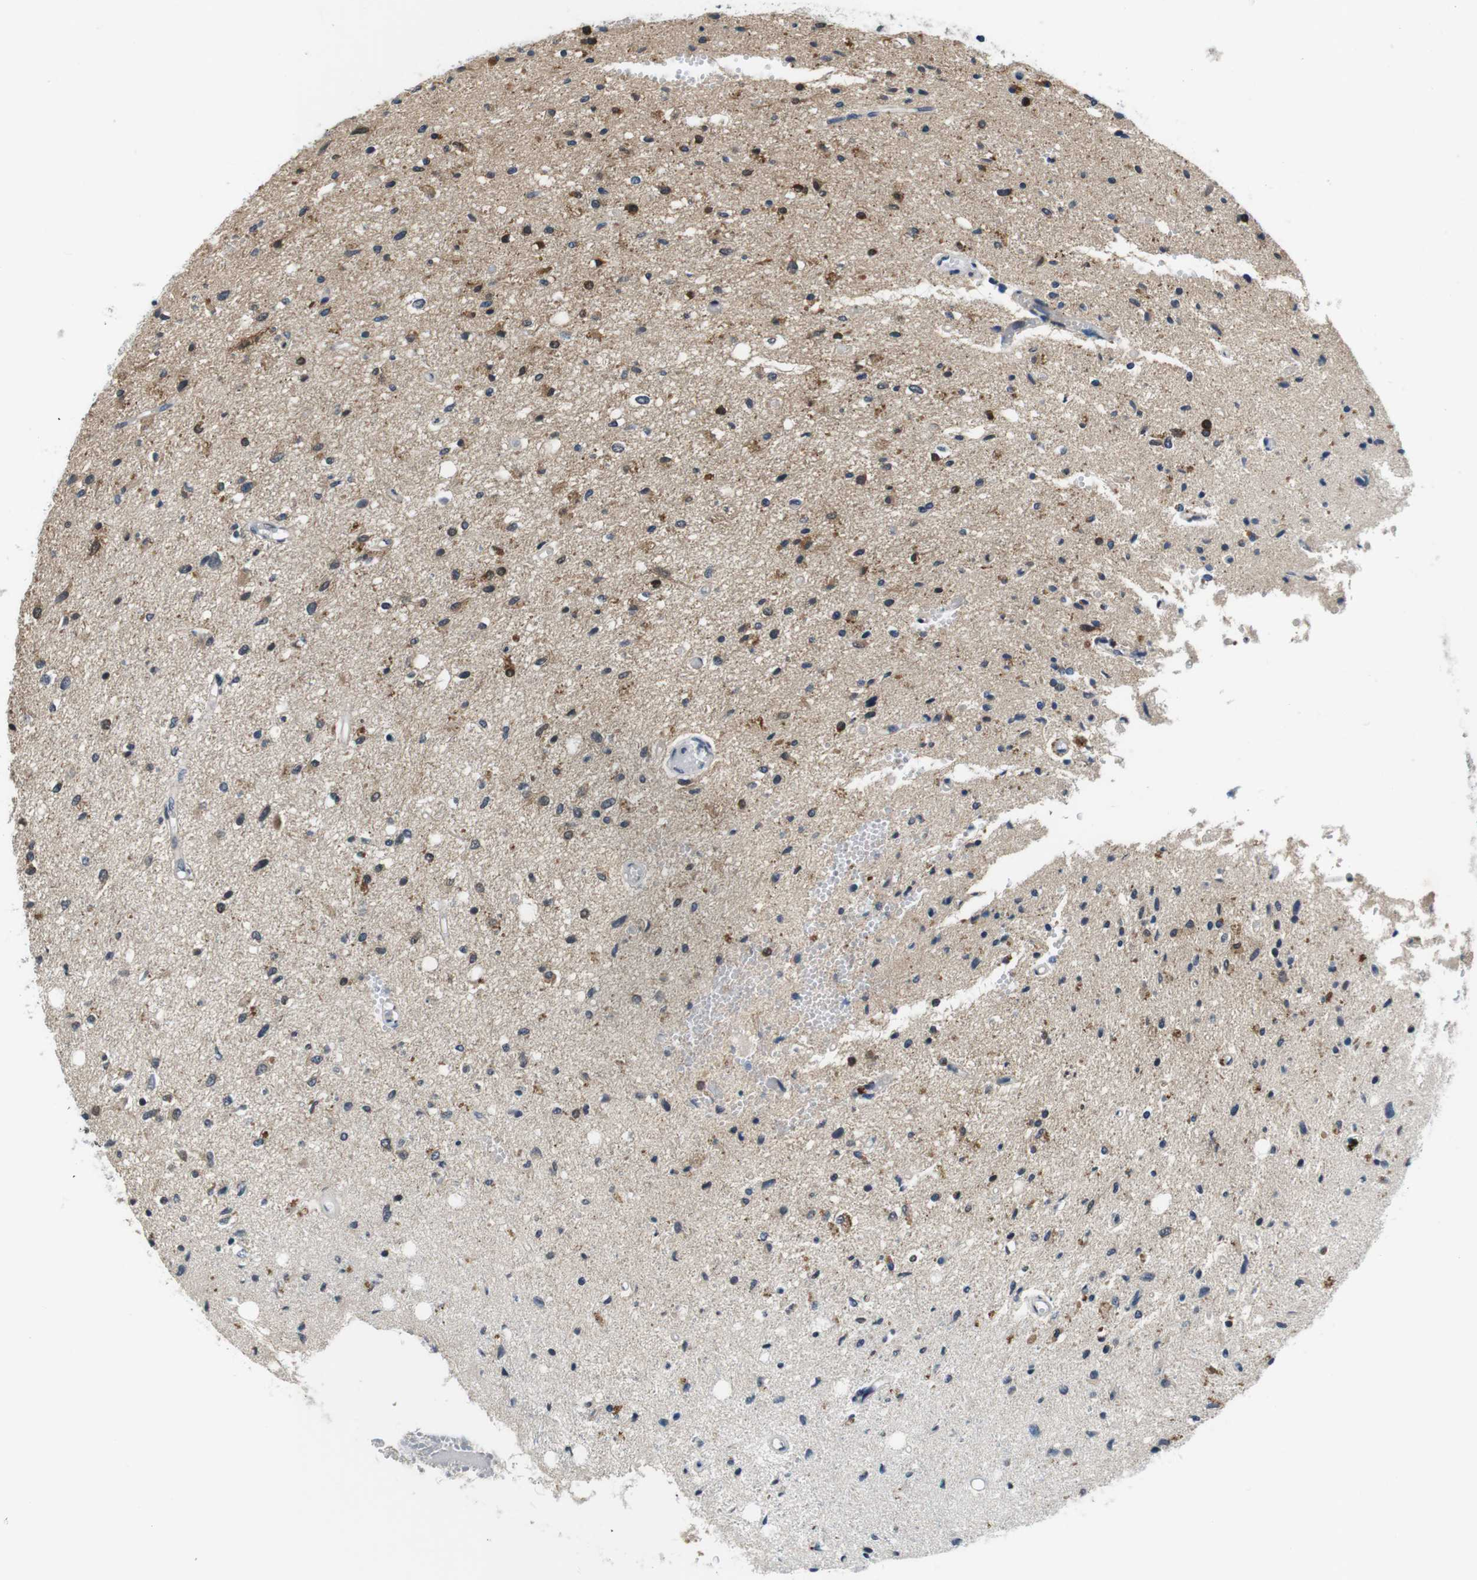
{"staining": {"intensity": "strong", "quantity": "25%-75%", "location": "cytoplasmic/membranous"}, "tissue": "glioma", "cell_type": "Tumor cells", "image_type": "cancer", "snomed": [{"axis": "morphology", "description": "Glioma, malignant, Low grade"}, {"axis": "topography", "description": "Brain"}], "caption": "Immunohistochemical staining of human malignant glioma (low-grade) displays high levels of strong cytoplasmic/membranous protein staining in about 25%-75% of tumor cells. (DAB (3,3'-diaminobenzidine) = brown stain, brightfield microscopy at high magnification).", "gene": "CD163L1", "patient": {"sex": "male", "age": 77}}